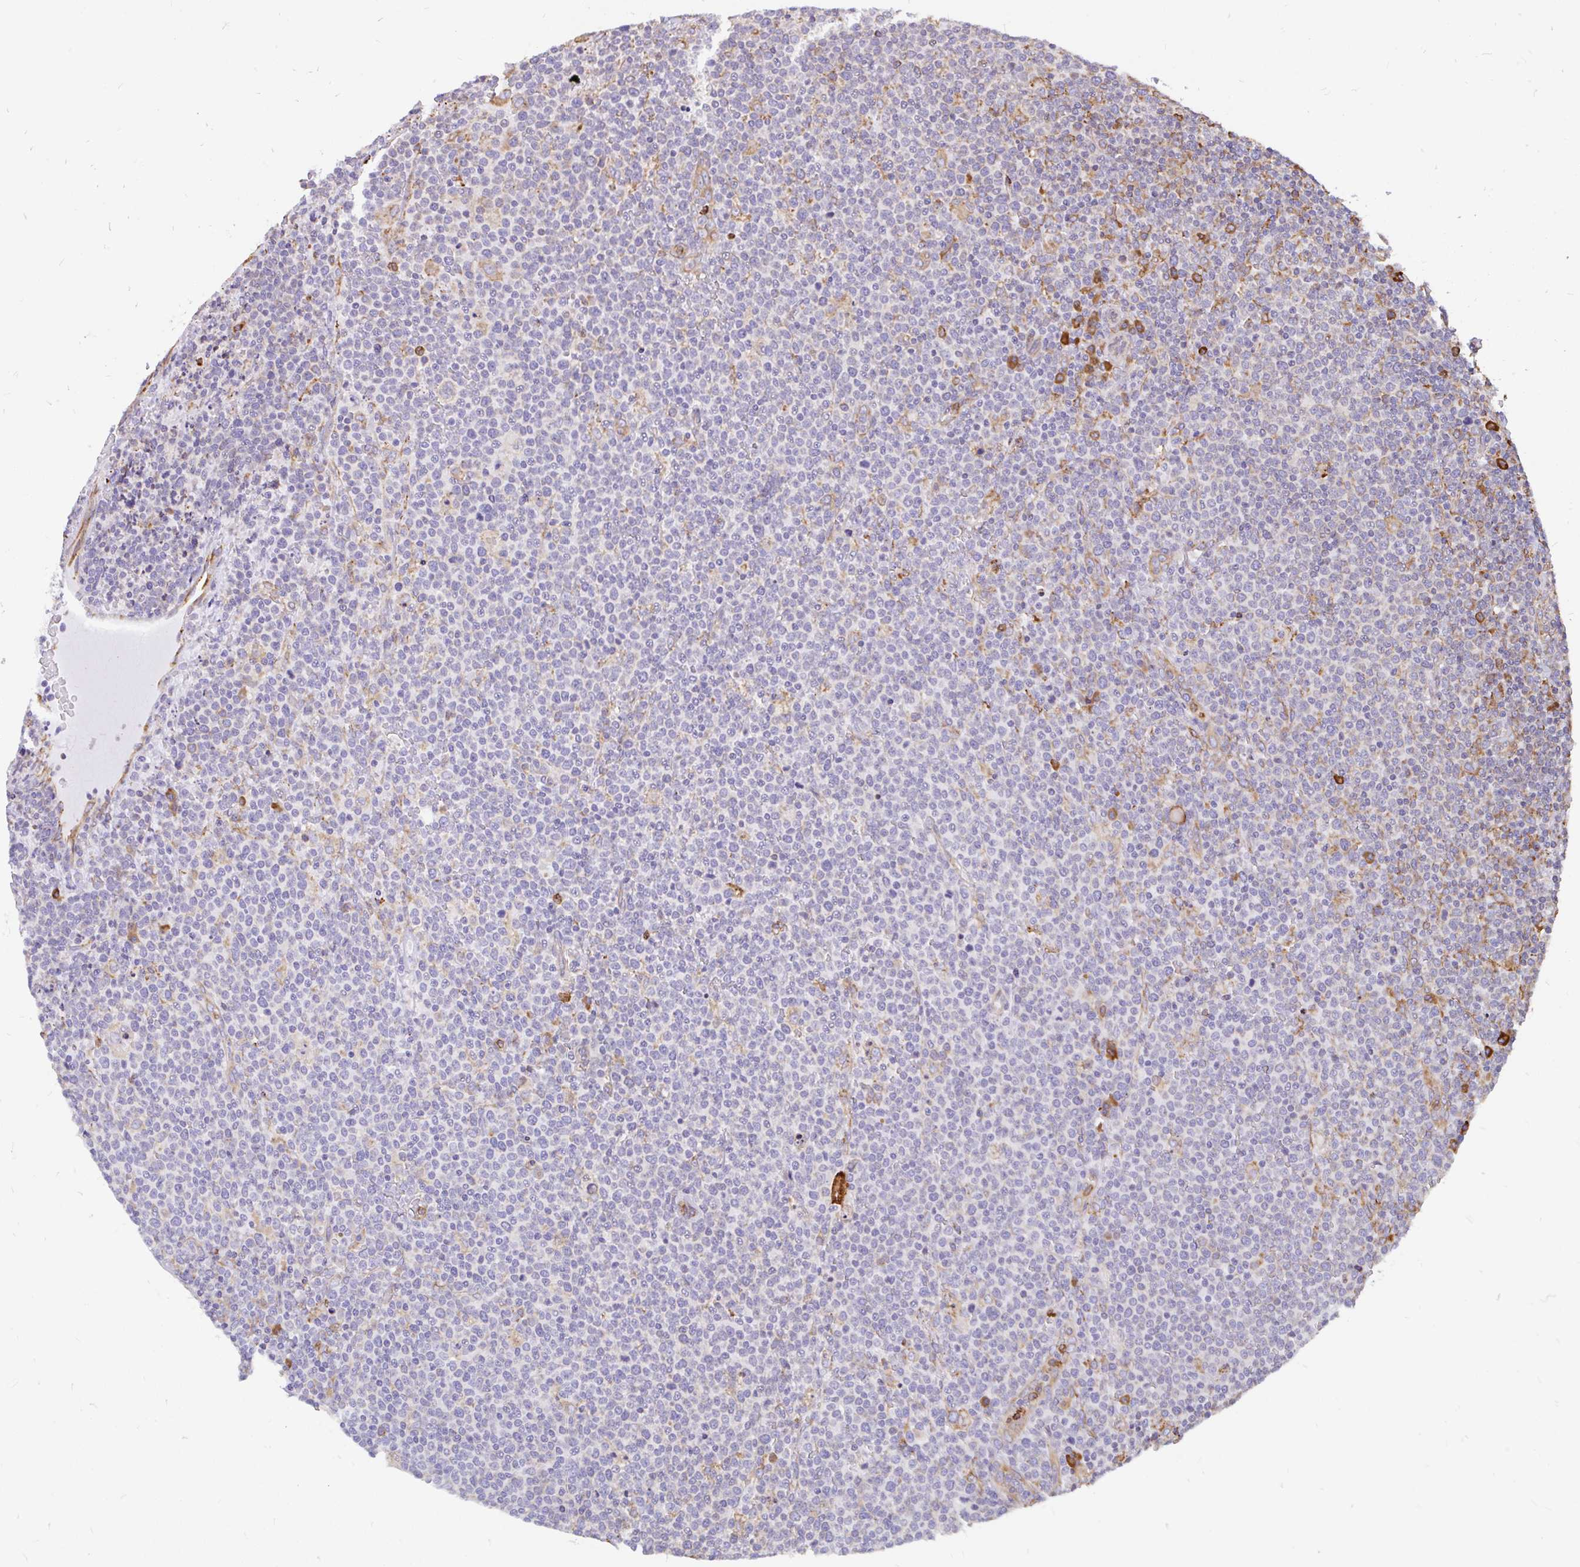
{"staining": {"intensity": "negative", "quantity": "none", "location": "none"}, "tissue": "lymphoma", "cell_type": "Tumor cells", "image_type": "cancer", "snomed": [{"axis": "morphology", "description": "Malignant lymphoma, non-Hodgkin's type, High grade"}, {"axis": "topography", "description": "Lymph node"}], "caption": "This is a micrograph of immunohistochemistry staining of lymphoma, which shows no staining in tumor cells.", "gene": "EML5", "patient": {"sex": "male", "age": 61}}